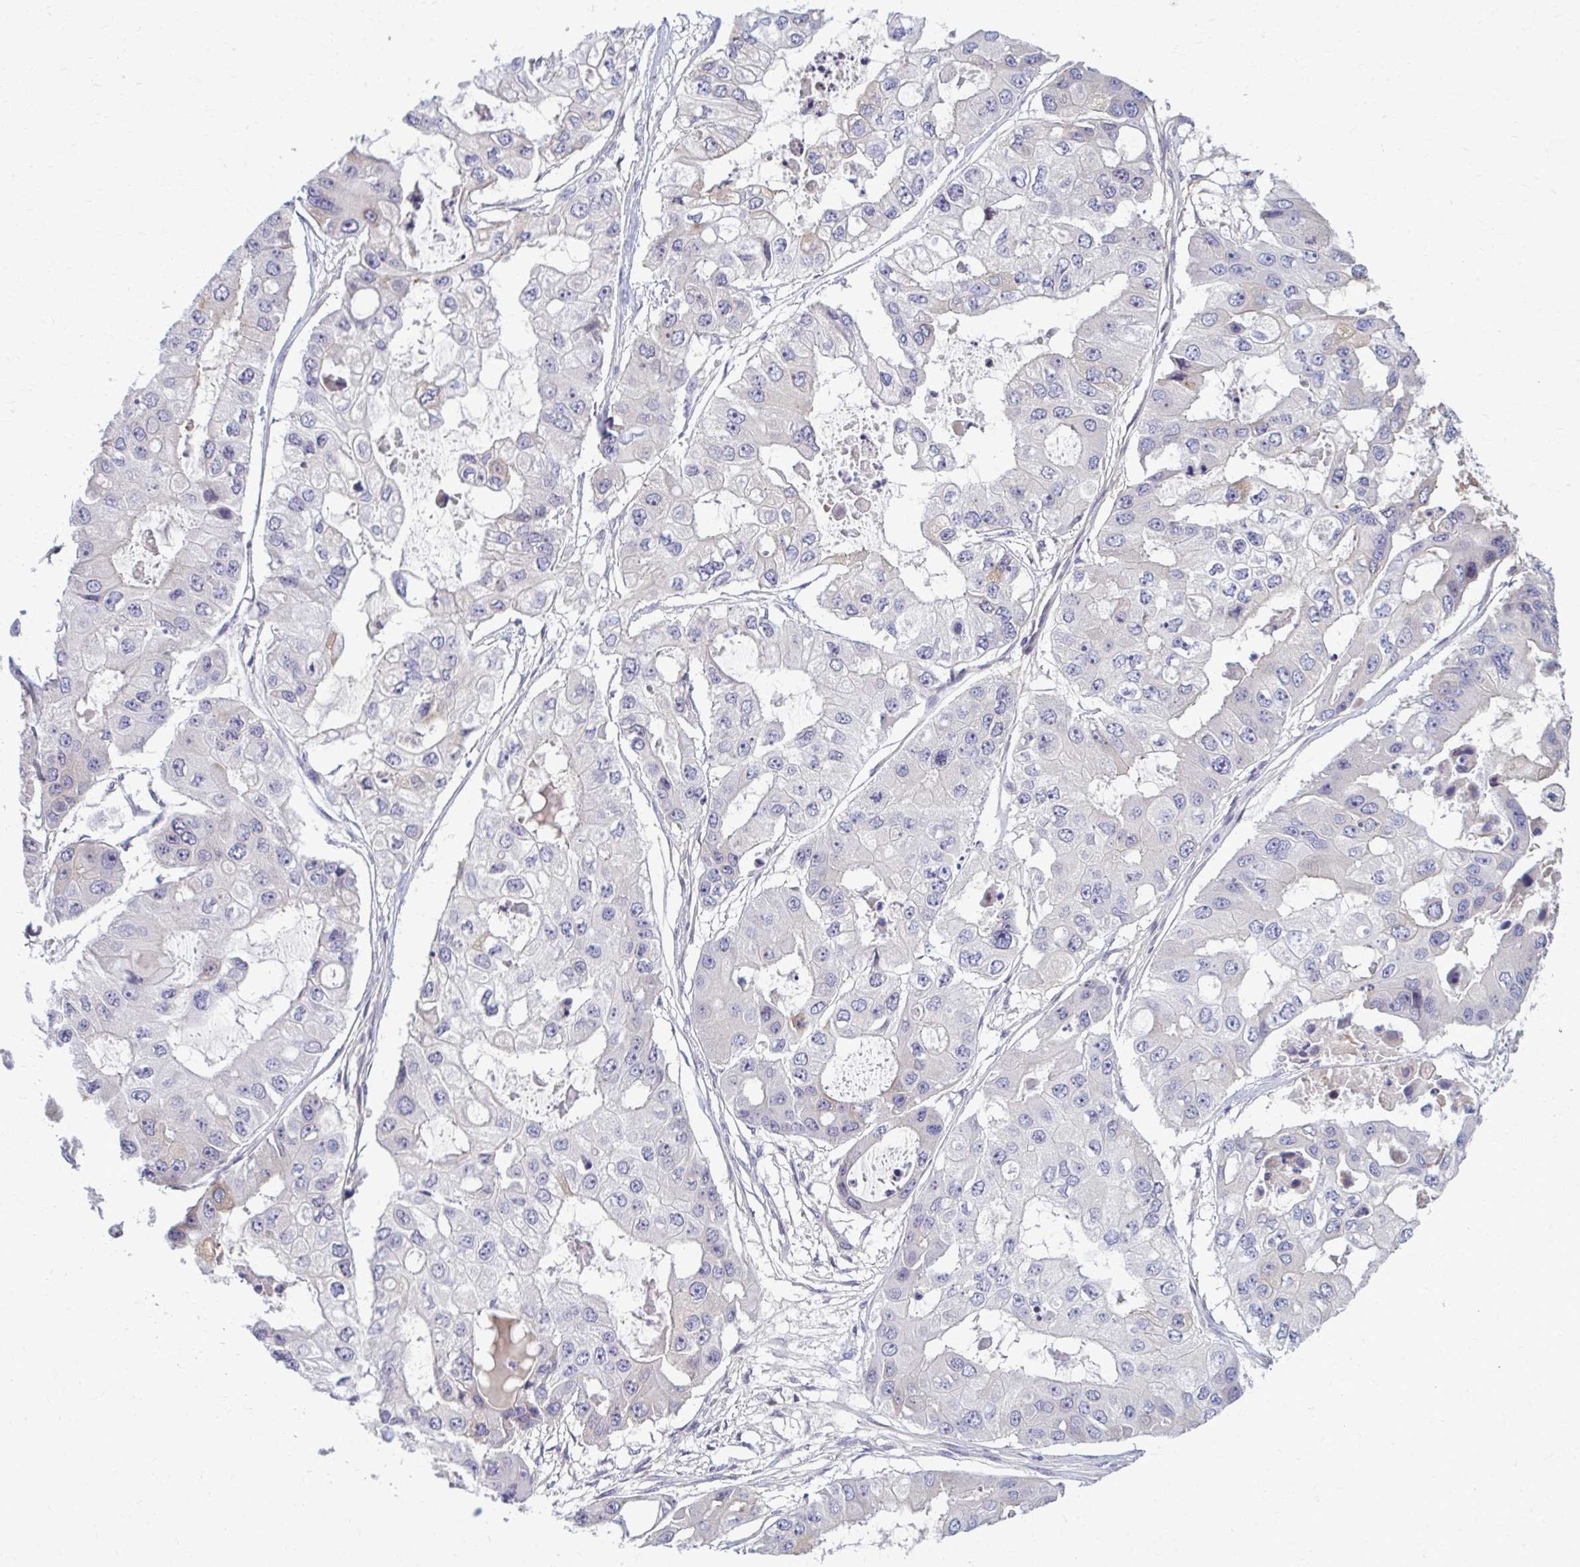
{"staining": {"intensity": "negative", "quantity": "none", "location": "none"}, "tissue": "ovarian cancer", "cell_type": "Tumor cells", "image_type": "cancer", "snomed": [{"axis": "morphology", "description": "Cystadenocarcinoma, serous, NOS"}, {"axis": "topography", "description": "Ovary"}], "caption": "High power microscopy photomicrograph of an immunohistochemistry histopathology image of ovarian cancer (serous cystadenocarcinoma), revealing no significant positivity in tumor cells.", "gene": "MCRIP2", "patient": {"sex": "female", "age": 56}}